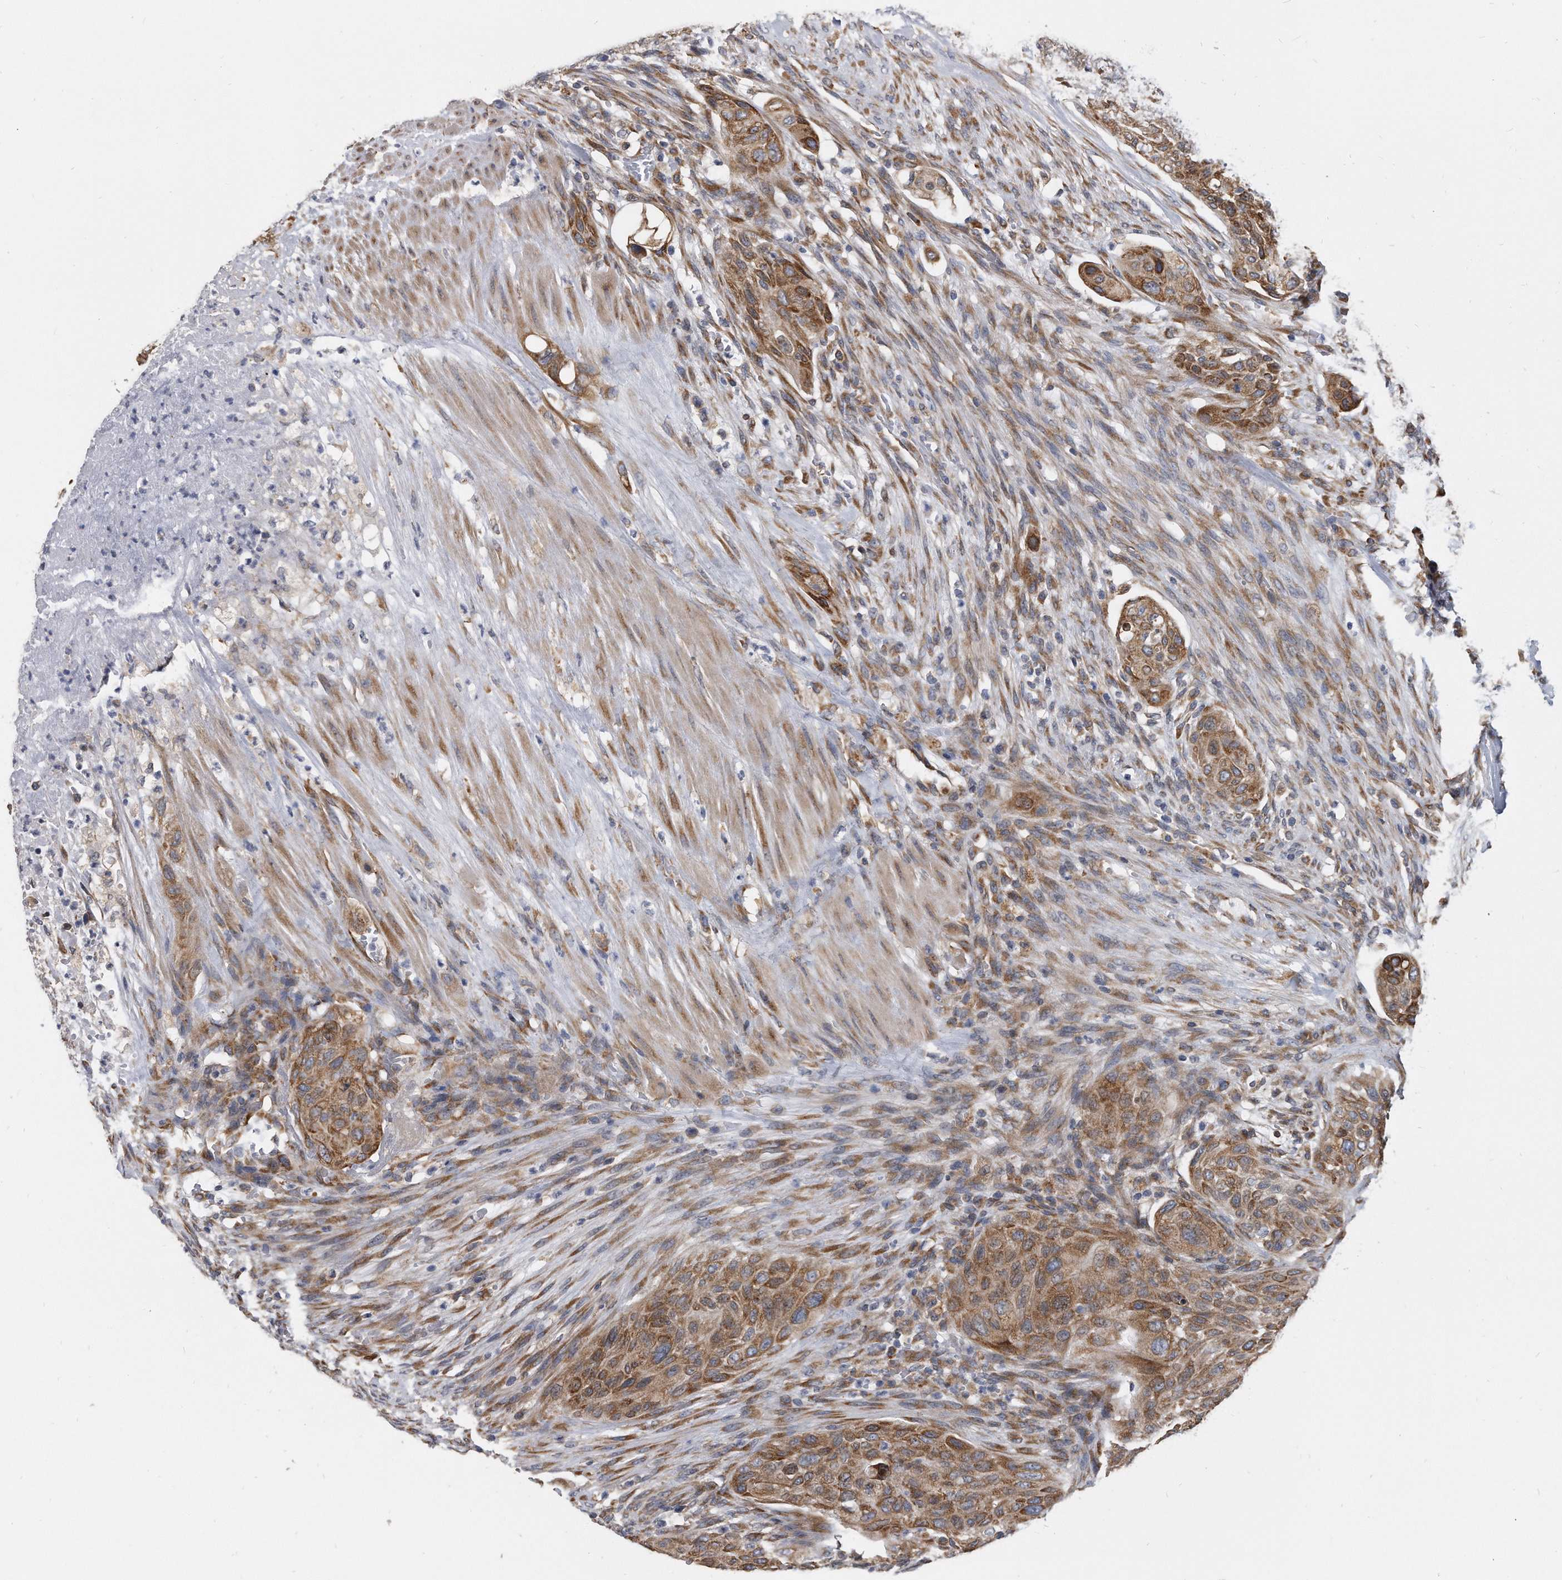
{"staining": {"intensity": "moderate", "quantity": ">75%", "location": "cytoplasmic/membranous"}, "tissue": "urothelial cancer", "cell_type": "Tumor cells", "image_type": "cancer", "snomed": [{"axis": "morphology", "description": "Urothelial carcinoma, High grade"}, {"axis": "topography", "description": "Urinary bladder"}], "caption": "Protein analysis of urothelial carcinoma (high-grade) tissue reveals moderate cytoplasmic/membranous staining in approximately >75% of tumor cells. (DAB (3,3'-diaminobenzidine) IHC with brightfield microscopy, high magnification).", "gene": "CCDC47", "patient": {"sex": "male", "age": 35}}